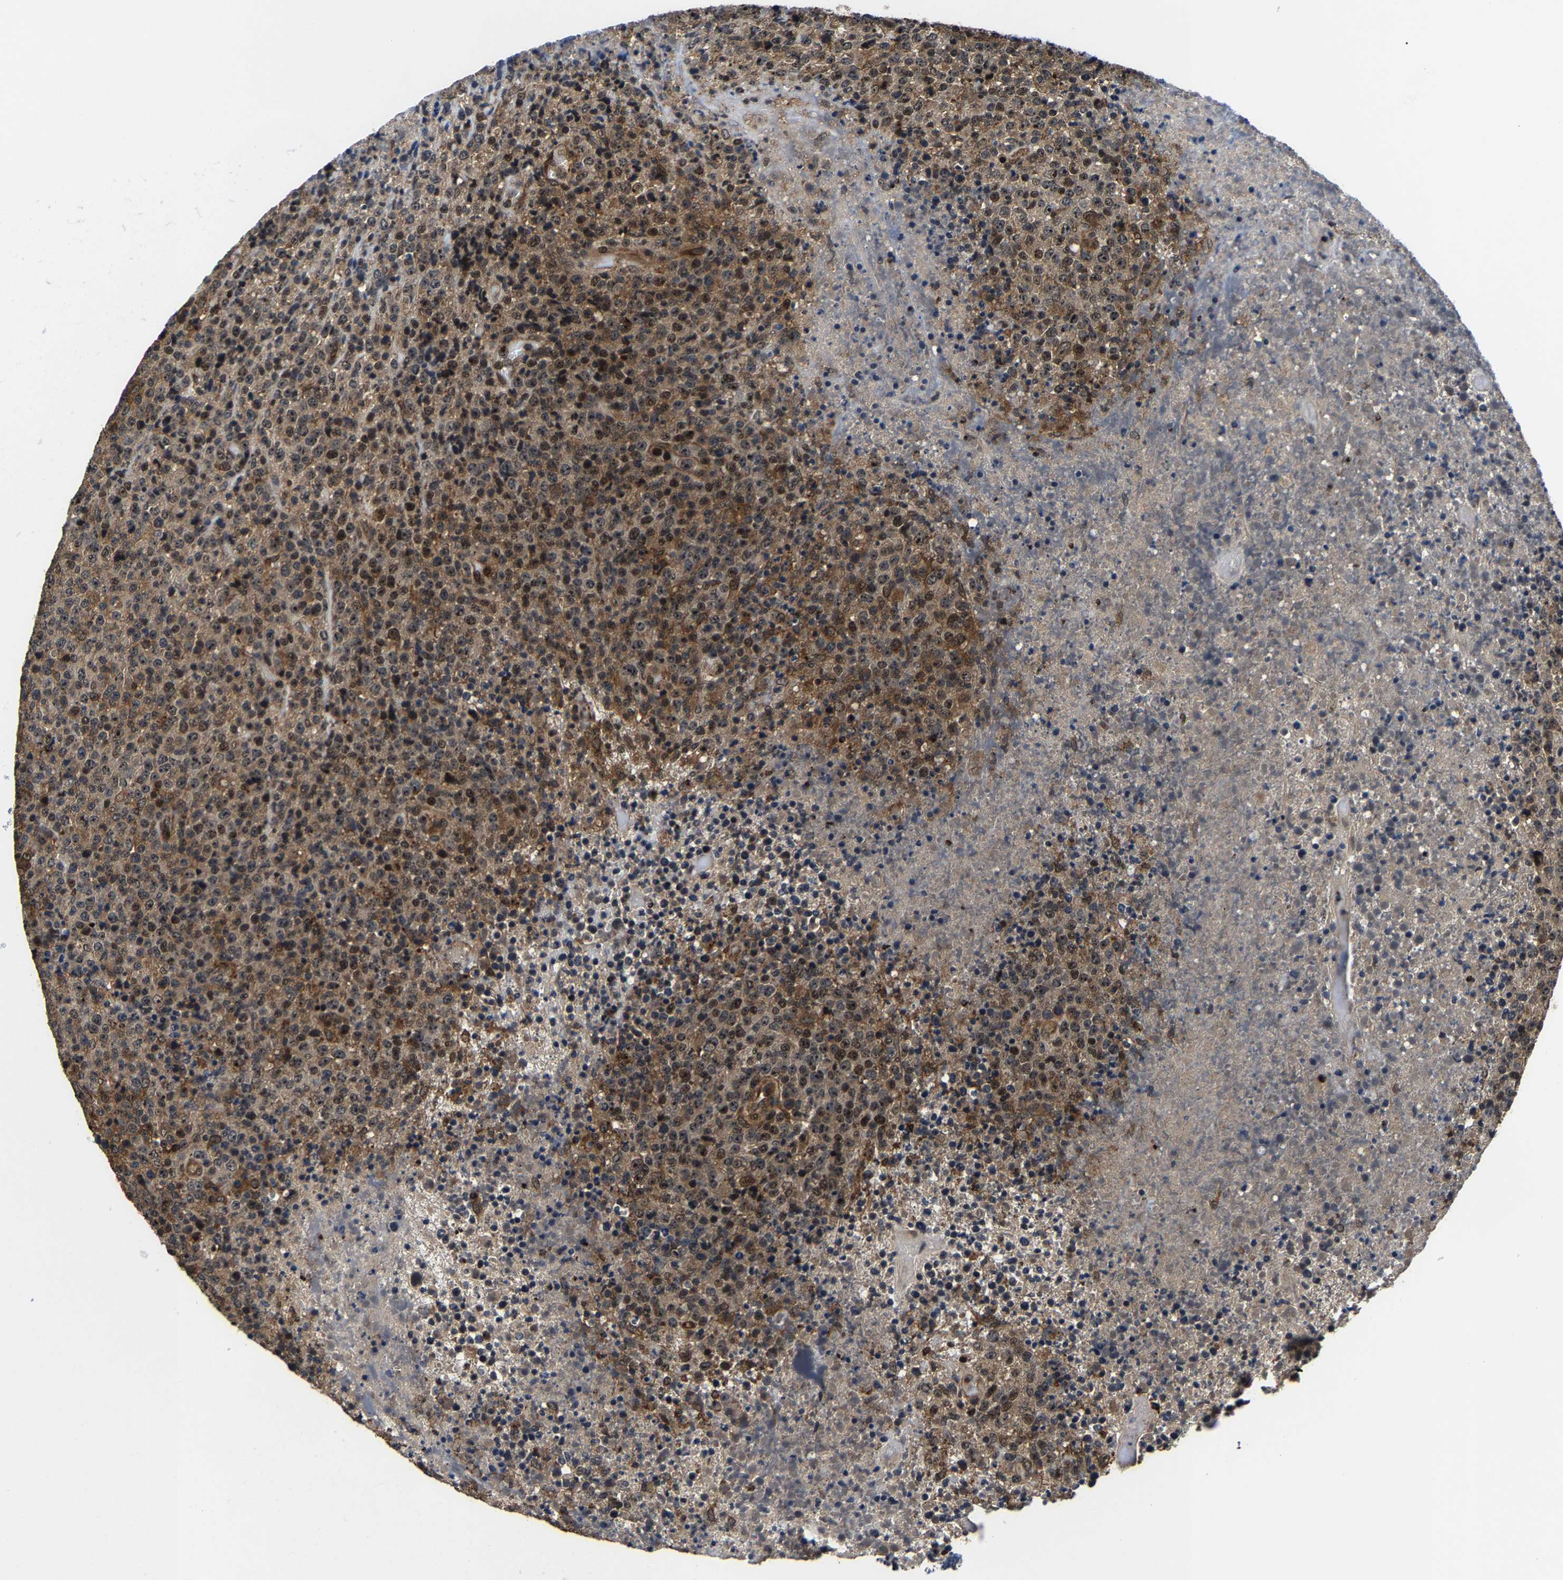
{"staining": {"intensity": "moderate", "quantity": "25%-75%", "location": "cytoplasmic/membranous,nuclear"}, "tissue": "lymphoma", "cell_type": "Tumor cells", "image_type": "cancer", "snomed": [{"axis": "morphology", "description": "Malignant lymphoma, non-Hodgkin's type, High grade"}, {"axis": "topography", "description": "Lymph node"}], "caption": "Immunohistochemistry photomicrograph of neoplastic tissue: human lymphoma stained using IHC reveals medium levels of moderate protein expression localized specifically in the cytoplasmic/membranous and nuclear of tumor cells, appearing as a cytoplasmic/membranous and nuclear brown color.", "gene": "ZCCHC7", "patient": {"sex": "male", "age": 13}}